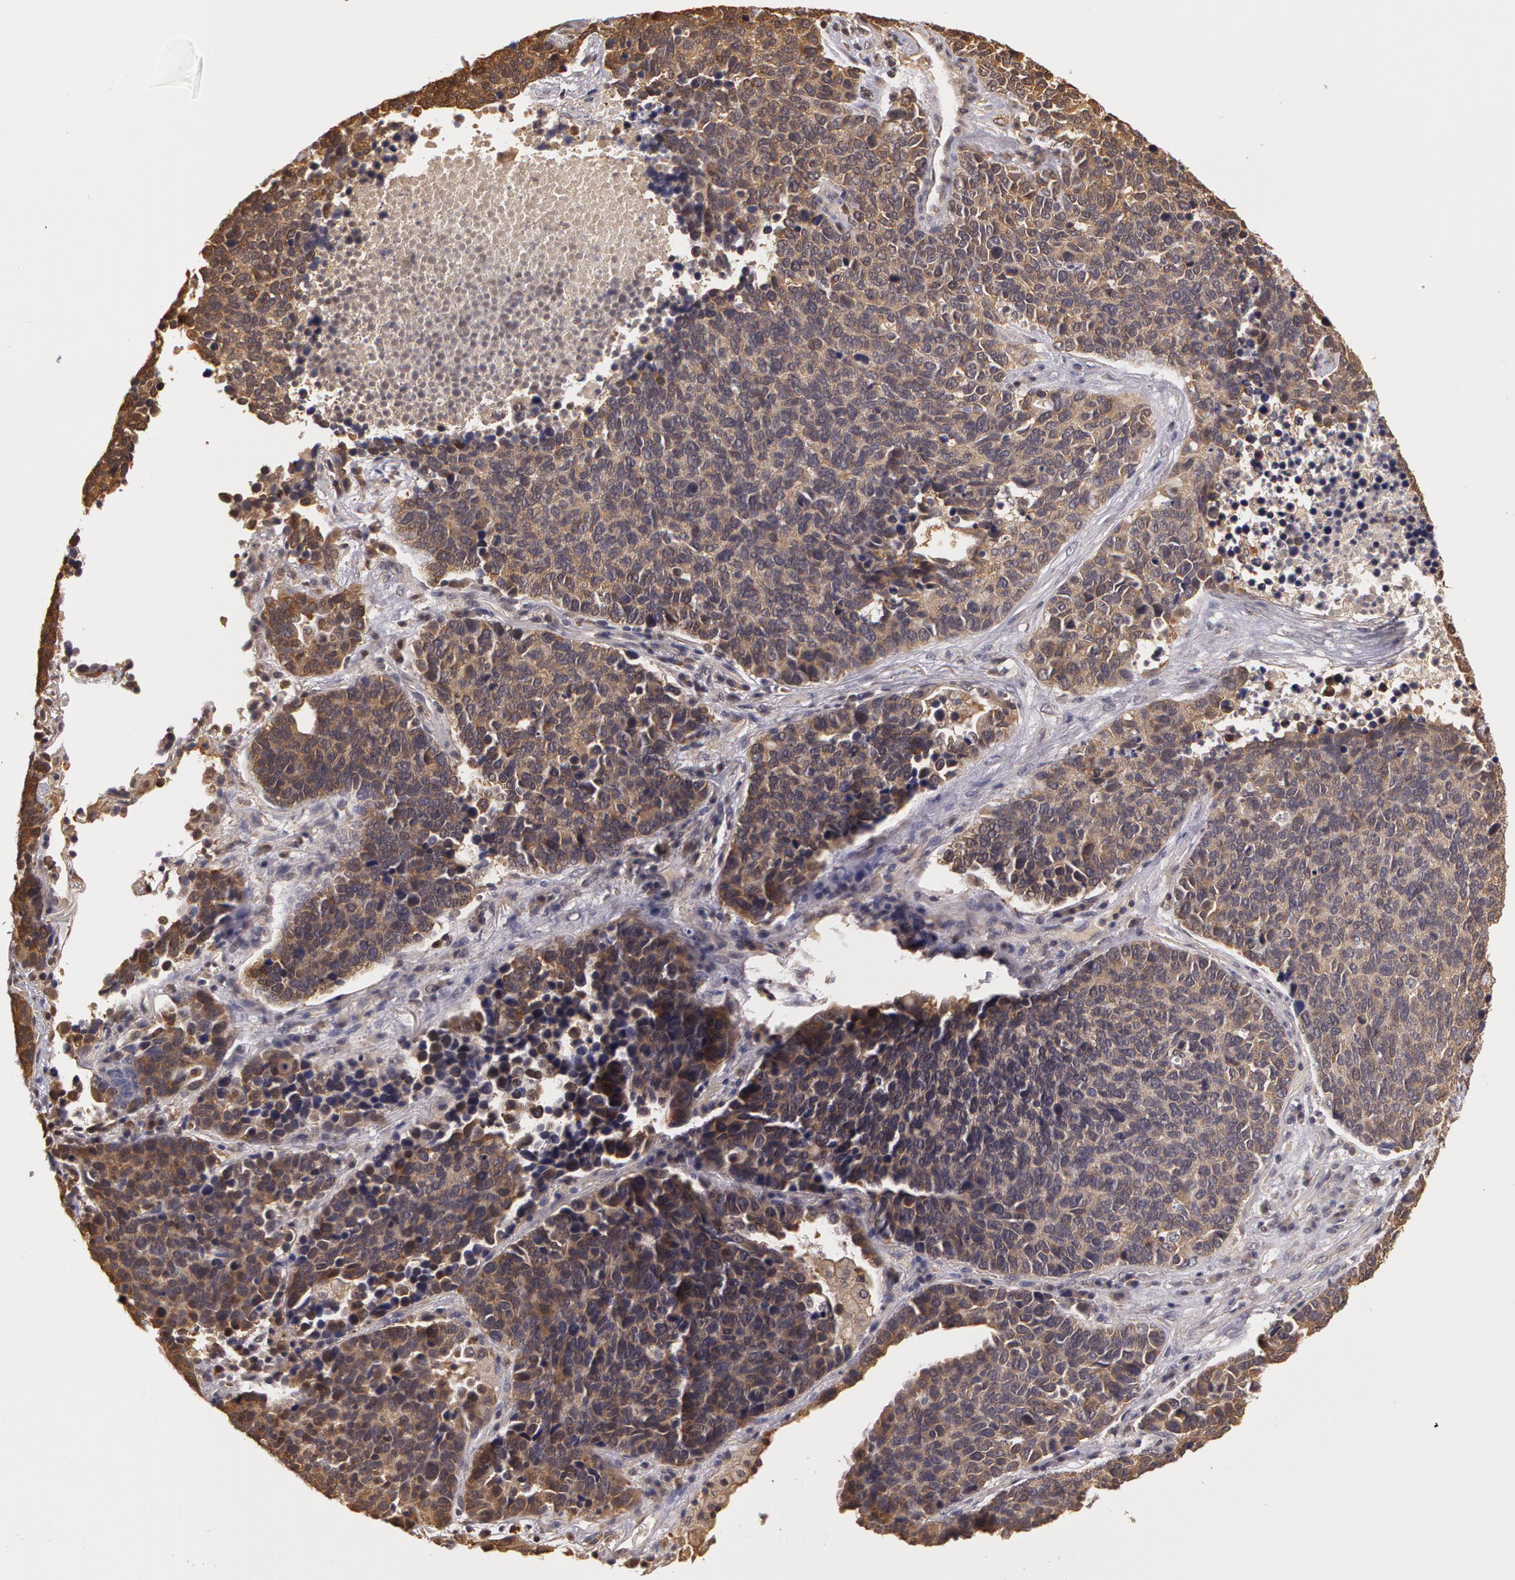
{"staining": {"intensity": "negative", "quantity": "none", "location": "none"}, "tissue": "lung cancer", "cell_type": "Tumor cells", "image_type": "cancer", "snomed": [{"axis": "morphology", "description": "Neoplasm, malignant, NOS"}, {"axis": "topography", "description": "Lung"}], "caption": "Tumor cells show no significant protein expression in malignant neoplasm (lung).", "gene": "AHSA1", "patient": {"sex": "female", "age": 75}}